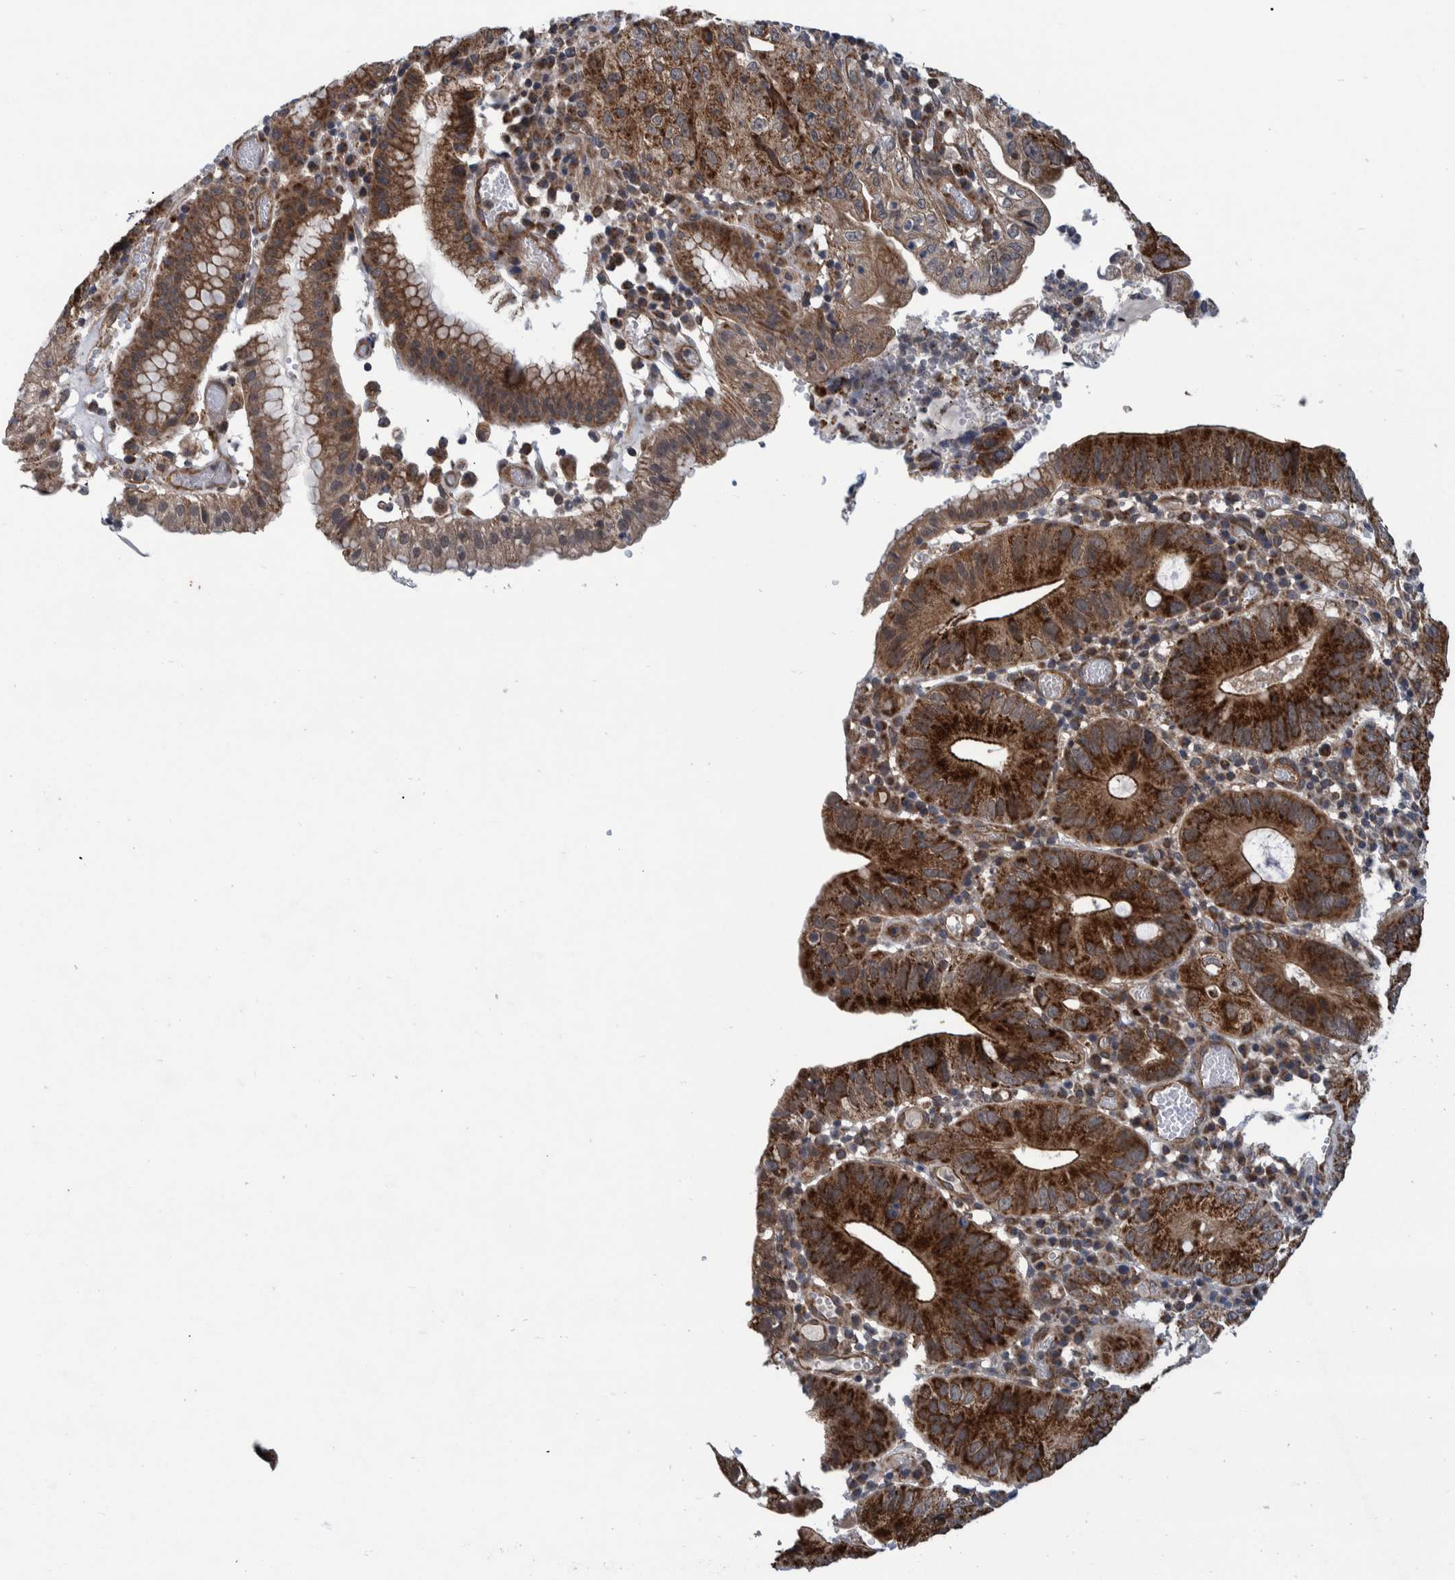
{"staining": {"intensity": "strong", "quantity": ">75%", "location": "cytoplasmic/membranous"}, "tissue": "stomach cancer", "cell_type": "Tumor cells", "image_type": "cancer", "snomed": [{"axis": "morphology", "description": "Adenocarcinoma, NOS"}, {"axis": "topography", "description": "Stomach"}], "caption": "Approximately >75% of tumor cells in stomach cancer (adenocarcinoma) reveal strong cytoplasmic/membranous protein positivity as visualized by brown immunohistochemical staining.", "gene": "MRPS7", "patient": {"sex": "male", "age": 59}}